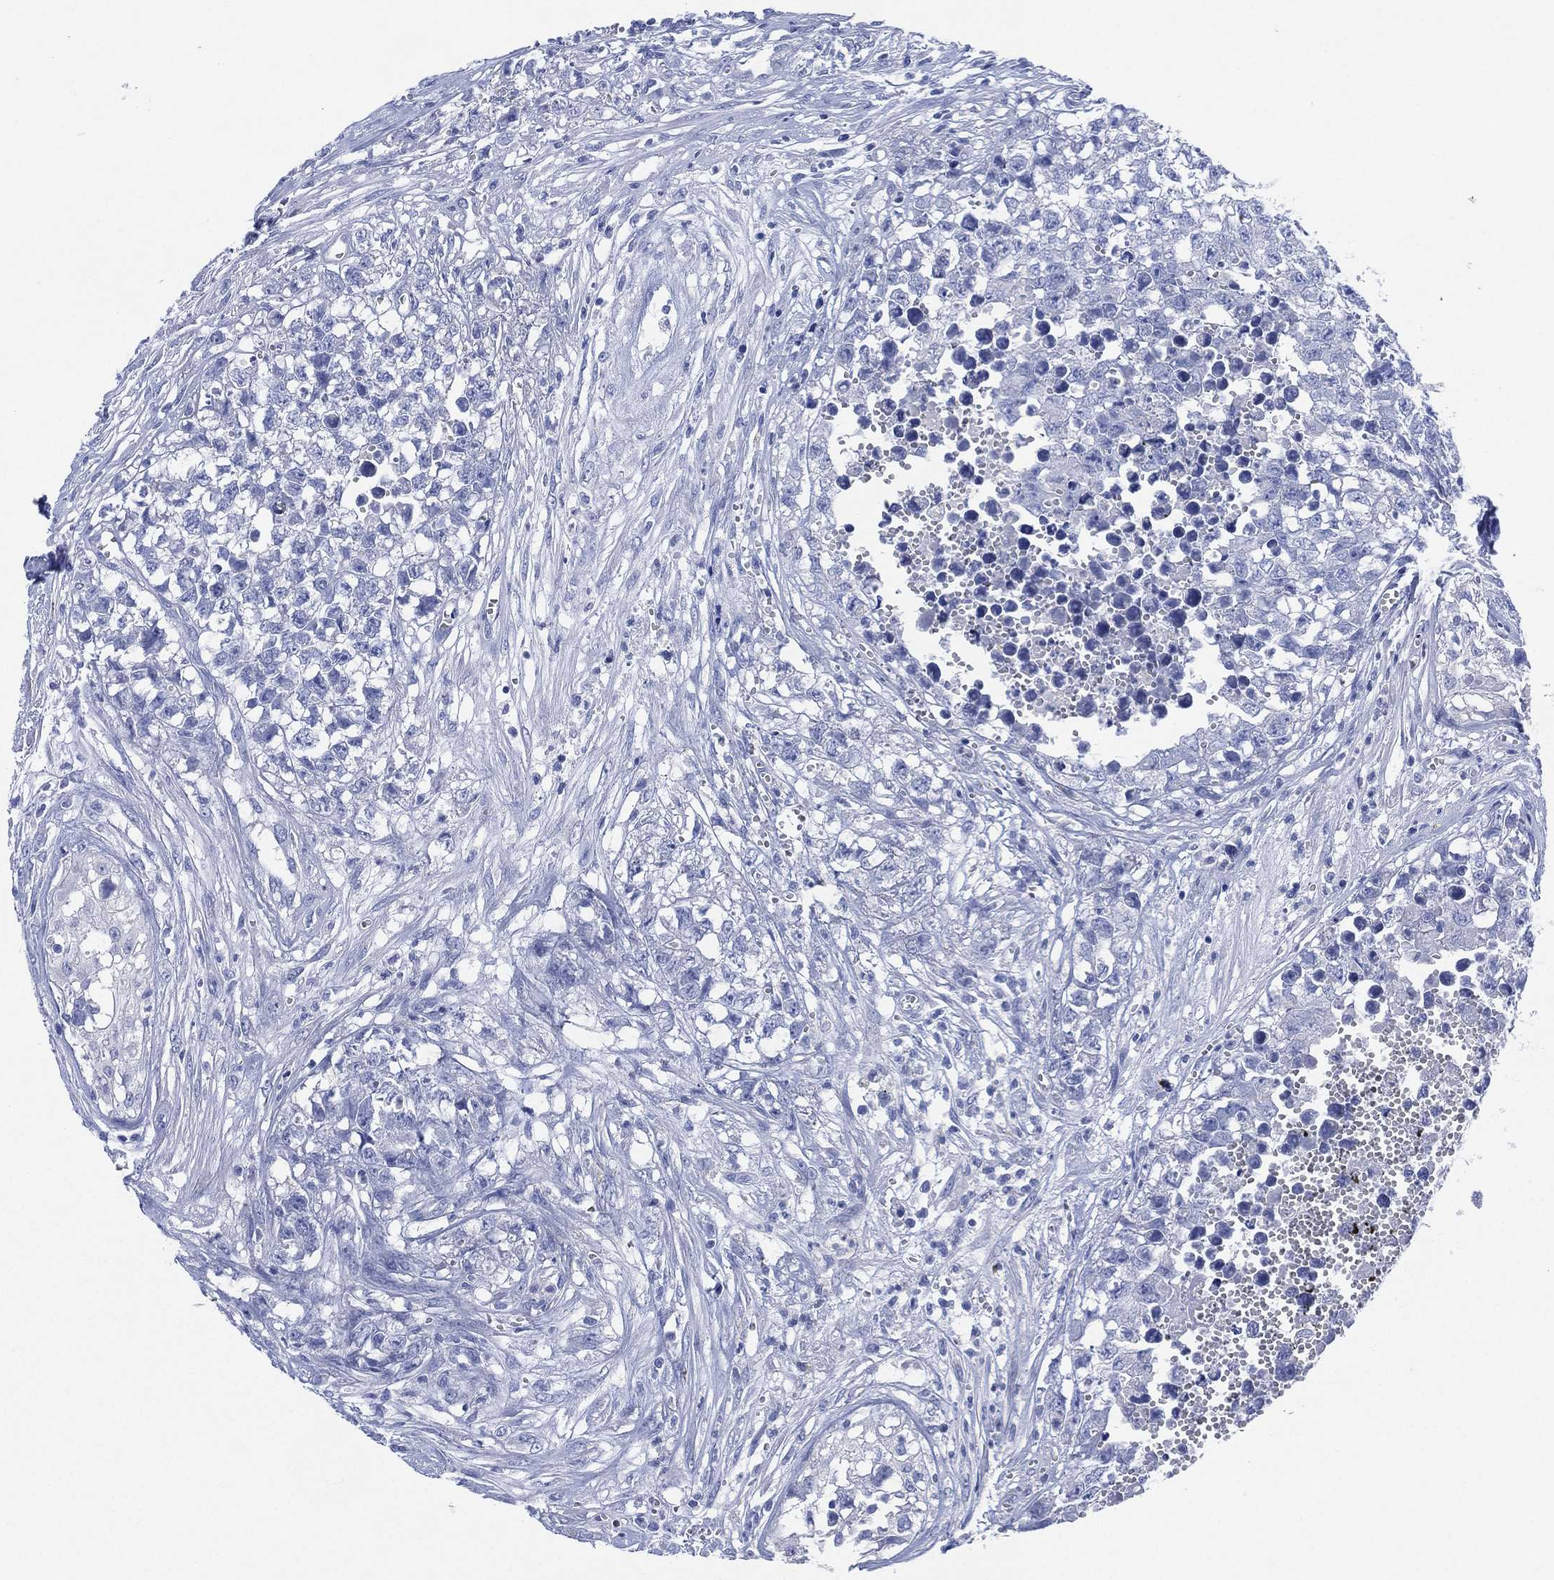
{"staining": {"intensity": "negative", "quantity": "none", "location": "none"}, "tissue": "testis cancer", "cell_type": "Tumor cells", "image_type": "cancer", "snomed": [{"axis": "morphology", "description": "Seminoma, NOS"}, {"axis": "morphology", "description": "Carcinoma, Embryonal, NOS"}, {"axis": "topography", "description": "Testis"}], "caption": "DAB immunohistochemical staining of seminoma (testis) displays no significant positivity in tumor cells.", "gene": "SLC9C2", "patient": {"sex": "male", "age": 22}}